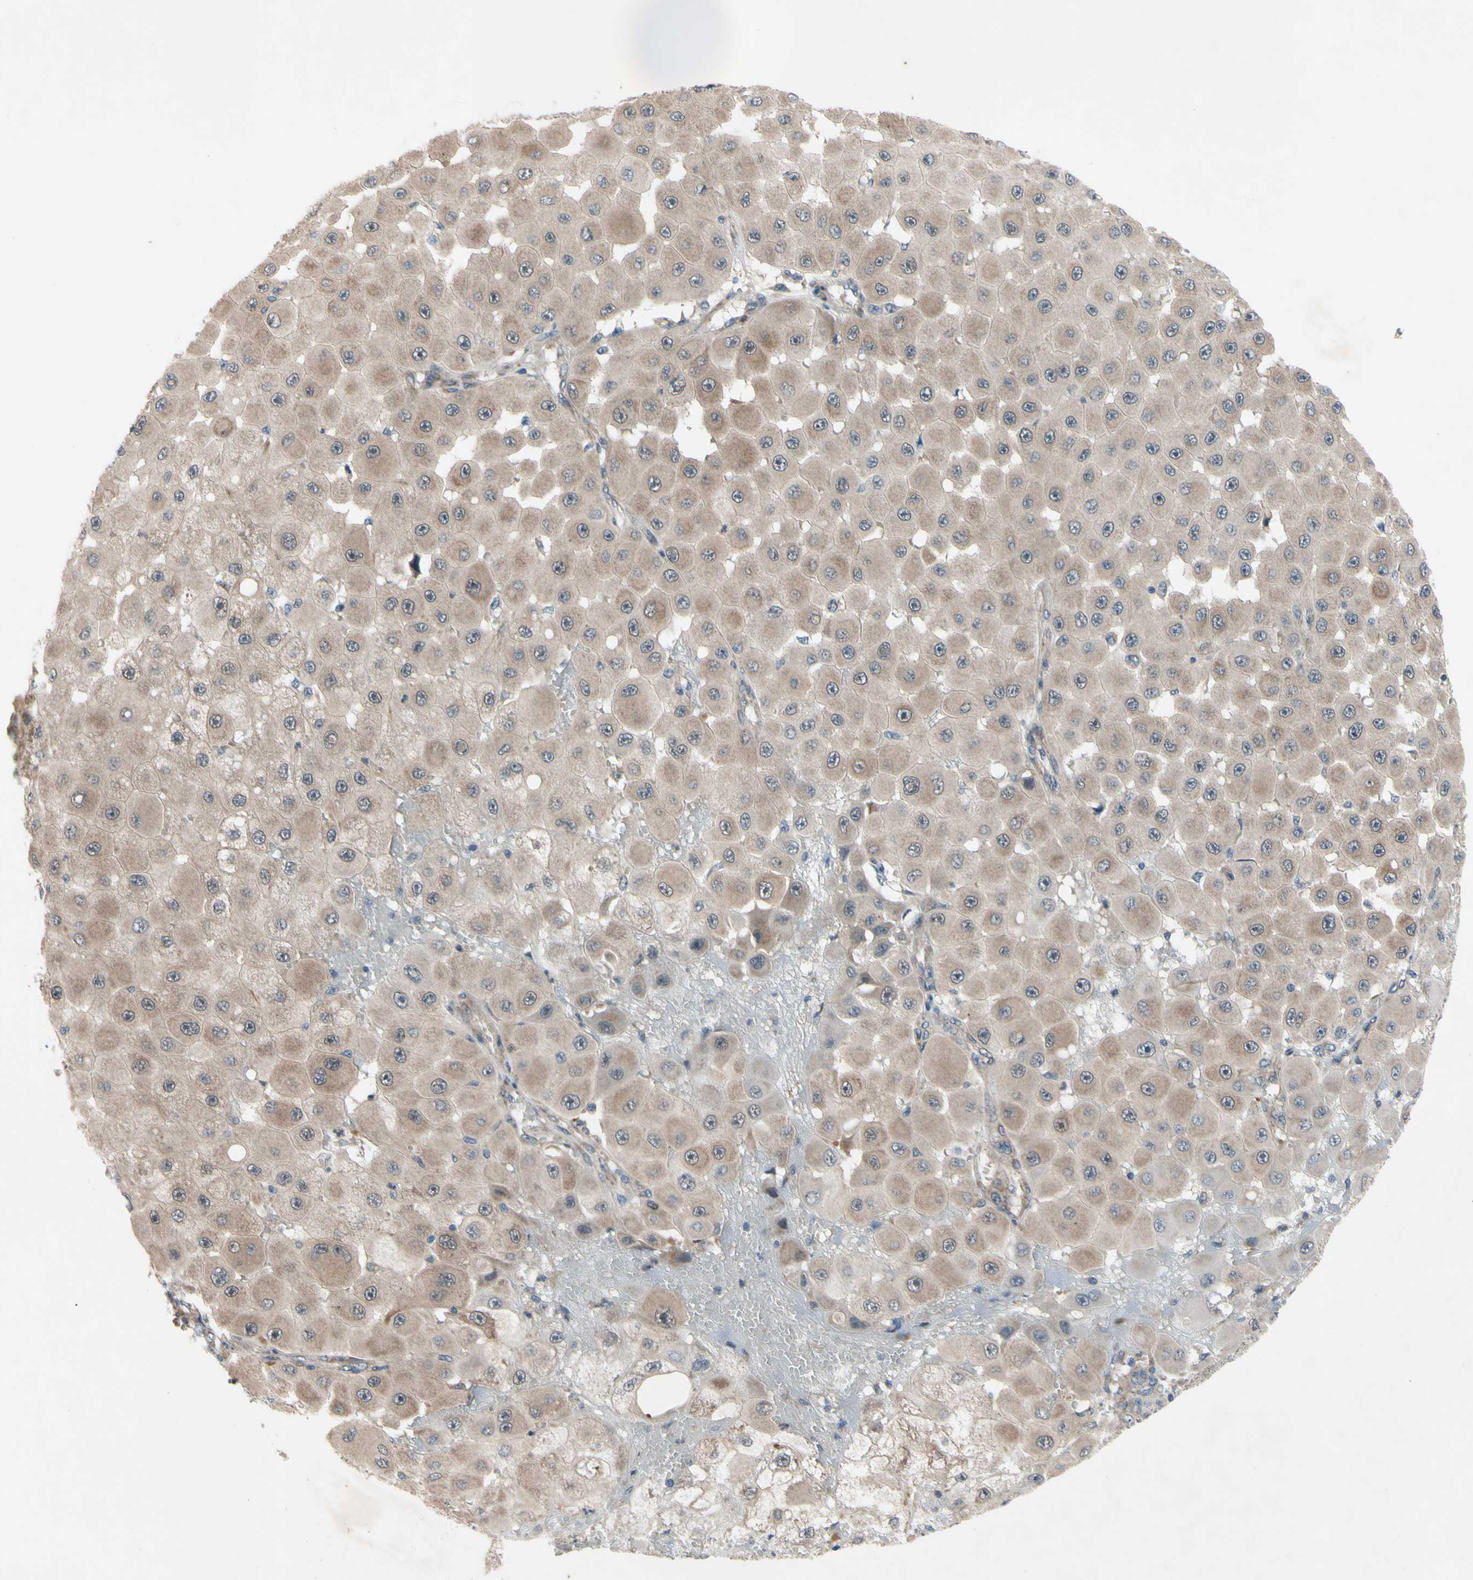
{"staining": {"intensity": "weak", "quantity": ">75%", "location": "cytoplasmic/membranous"}, "tissue": "melanoma", "cell_type": "Tumor cells", "image_type": "cancer", "snomed": [{"axis": "morphology", "description": "Malignant melanoma, NOS"}, {"axis": "topography", "description": "Skin"}], "caption": "IHC (DAB (3,3'-diaminobenzidine)) staining of malignant melanoma reveals weak cytoplasmic/membranous protein staining in about >75% of tumor cells.", "gene": "SVIL", "patient": {"sex": "female", "age": 81}}